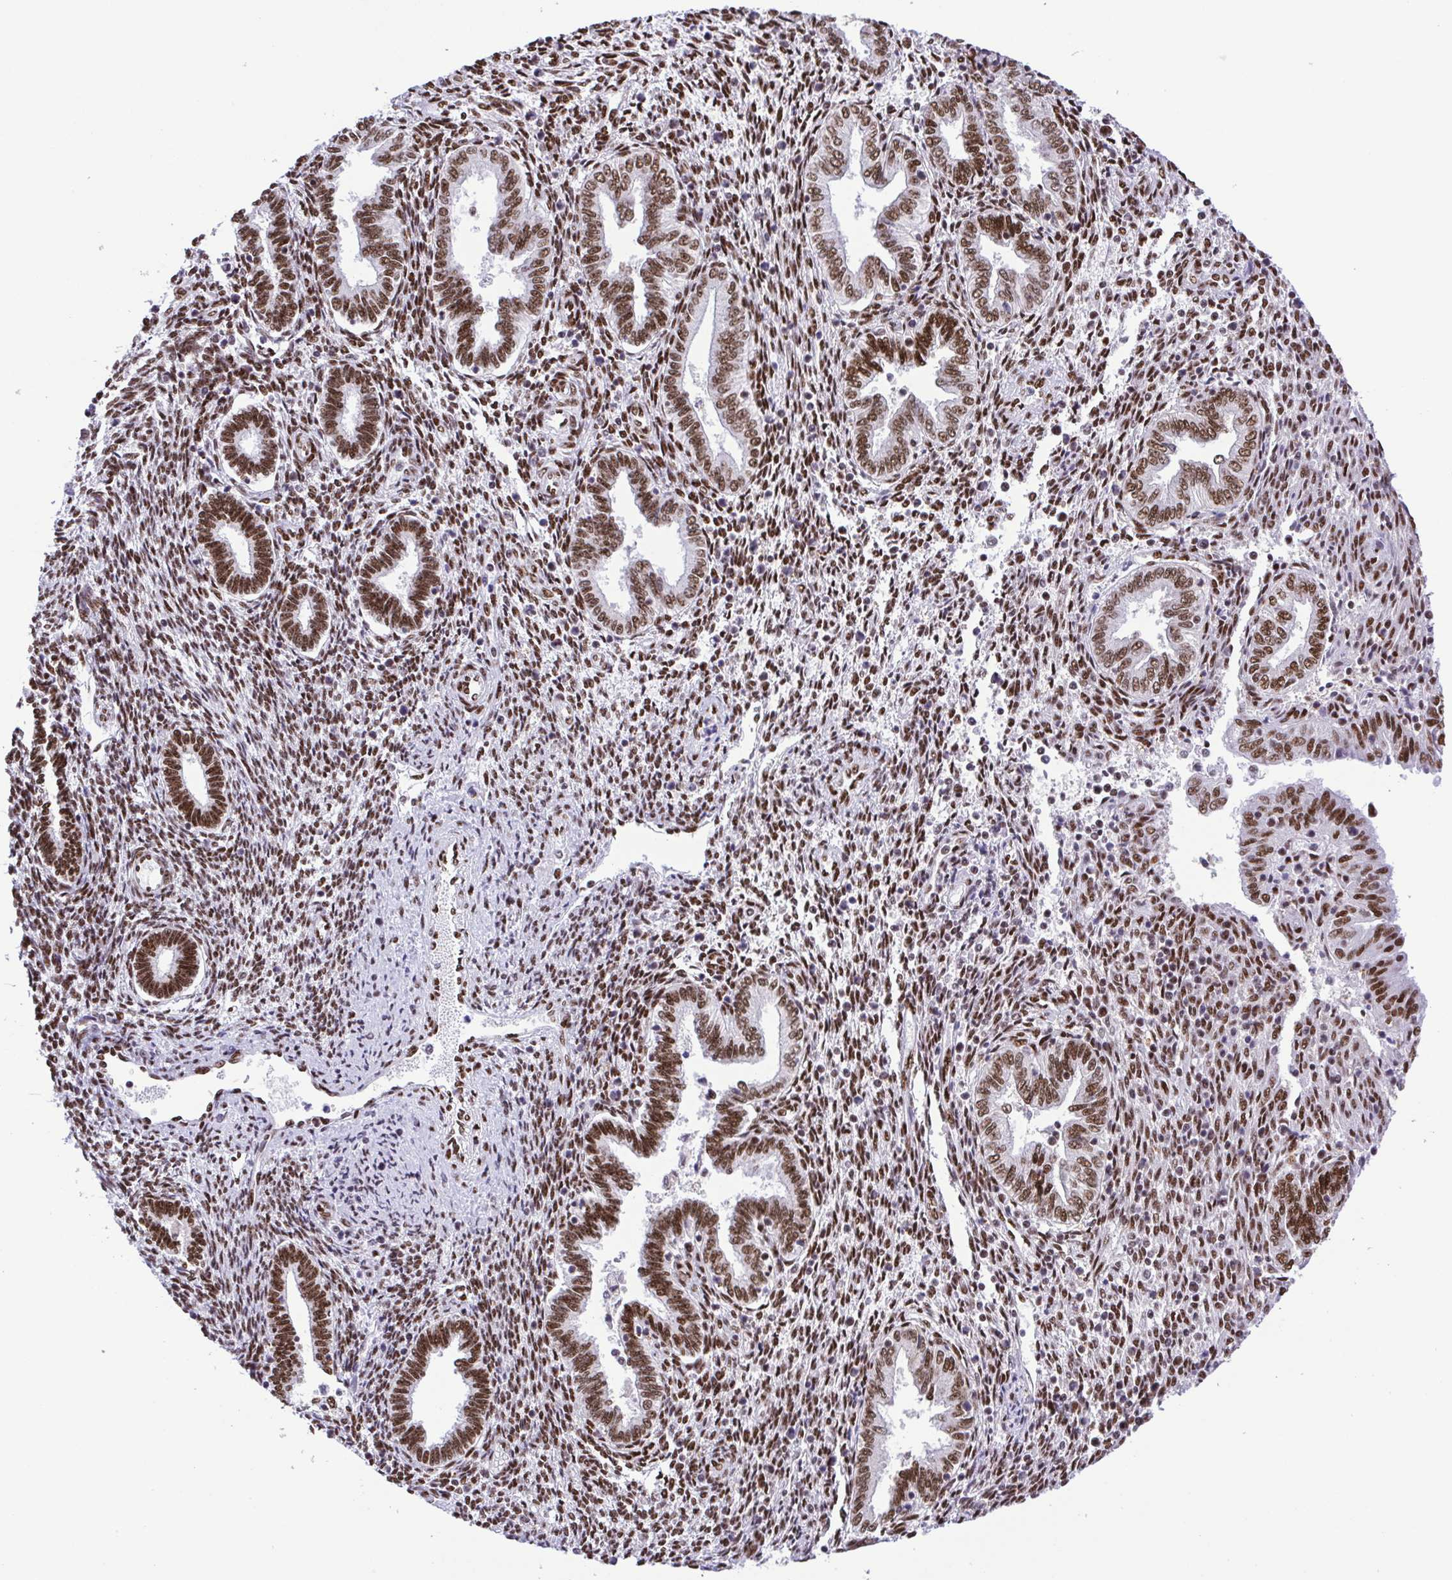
{"staining": {"intensity": "strong", "quantity": ">75%", "location": "nuclear"}, "tissue": "endometrium", "cell_type": "Cells in endometrial stroma", "image_type": "normal", "snomed": [{"axis": "morphology", "description": "Normal tissue, NOS"}, {"axis": "topography", "description": "Endometrium"}], "caption": "Strong nuclear protein positivity is identified in approximately >75% of cells in endometrial stroma in endometrium. (Brightfield microscopy of DAB IHC at high magnification).", "gene": "TRIM28", "patient": {"sex": "female", "age": 42}}